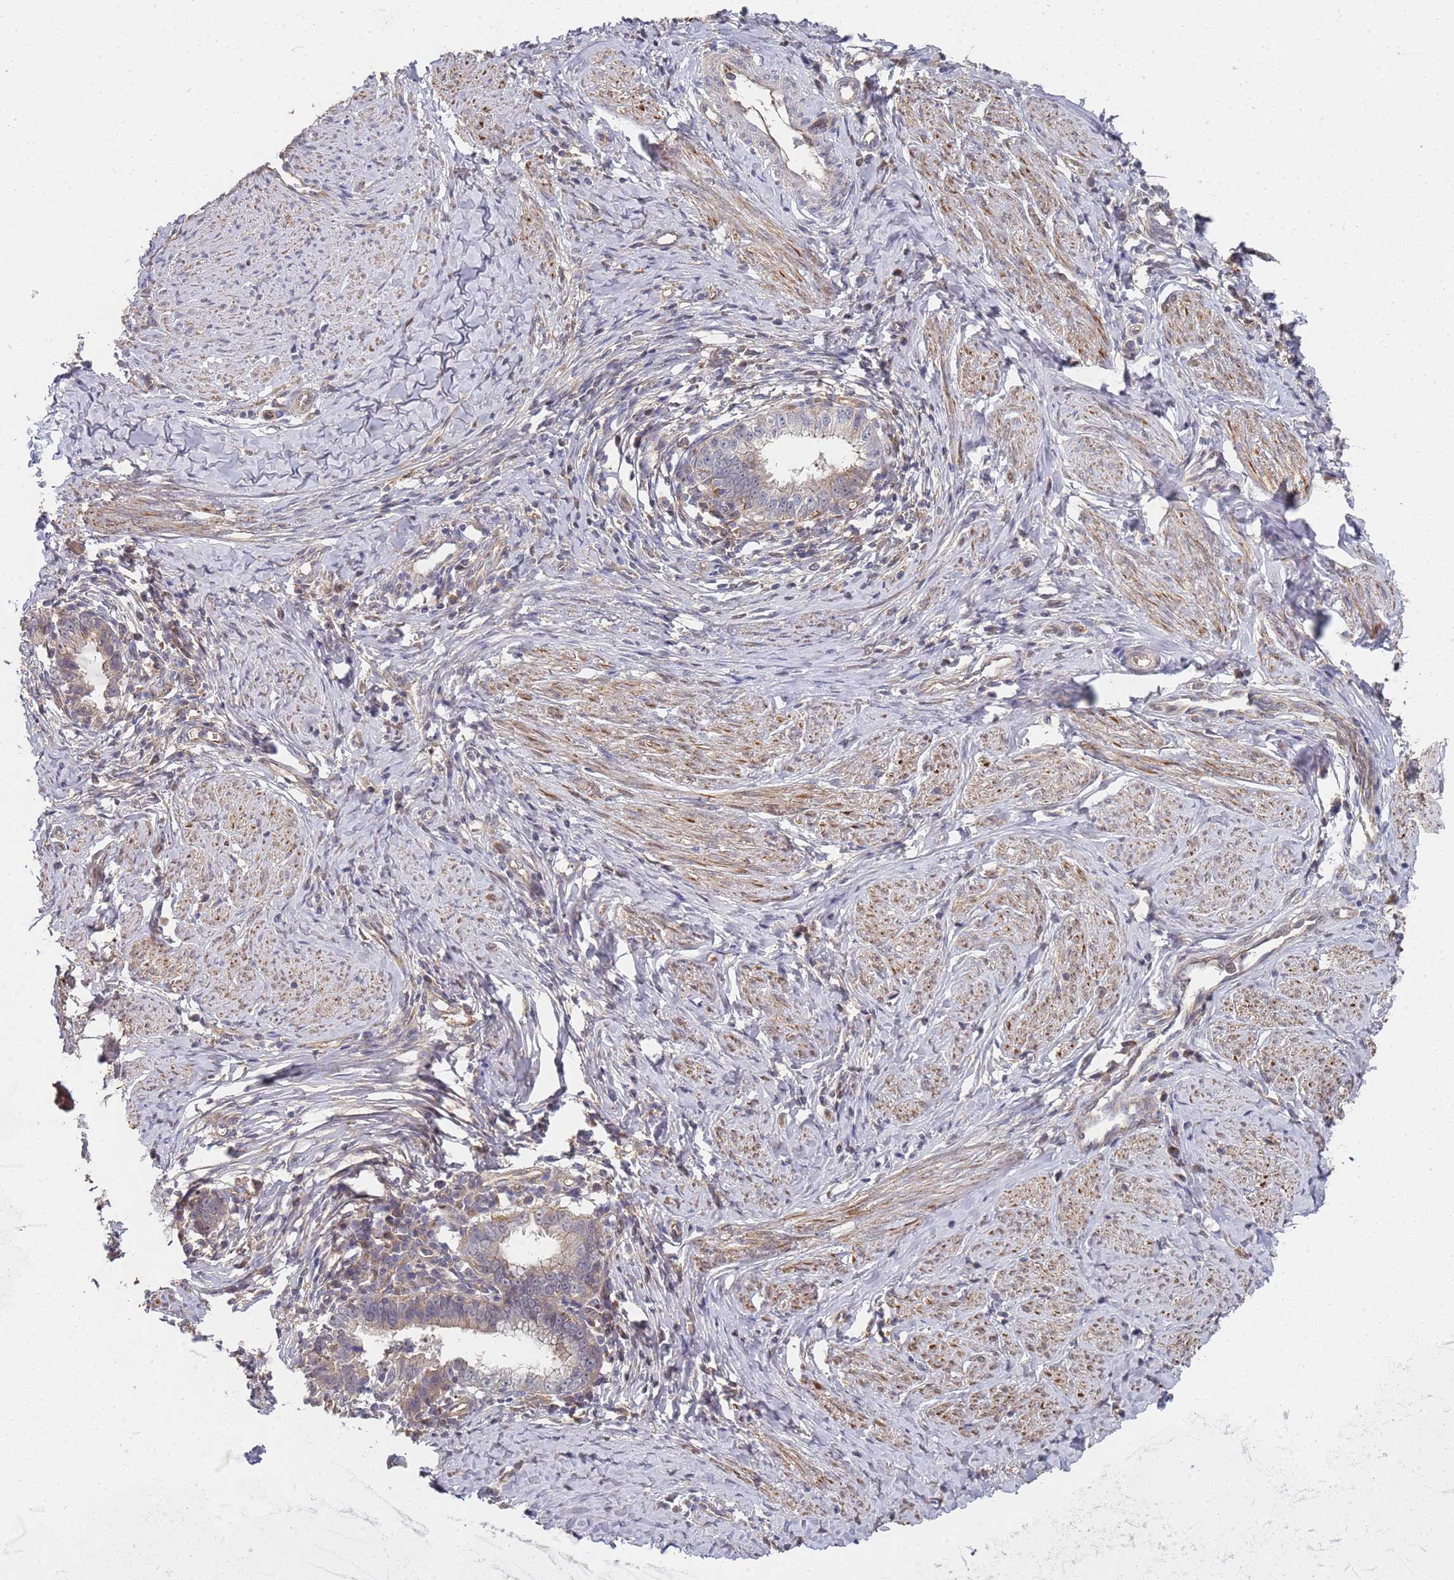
{"staining": {"intensity": "weak", "quantity": "25%-75%", "location": "cytoplasmic/membranous"}, "tissue": "cervical cancer", "cell_type": "Tumor cells", "image_type": "cancer", "snomed": [{"axis": "morphology", "description": "Adenocarcinoma, NOS"}, {"axis": "topography", "description": "Cervix"}], "caption": "Weak cytoplasmic/membranous protein positivity is present in approximately 25%-75% of tumor cells in adenocarcinoma (cervical). Using DAB (brown) and hematoxylin (blue) stains, captured at high magnification using brightfield microscopy.", "gene": "ABCB6", "patient": {"sex": "female", "age": 36}}